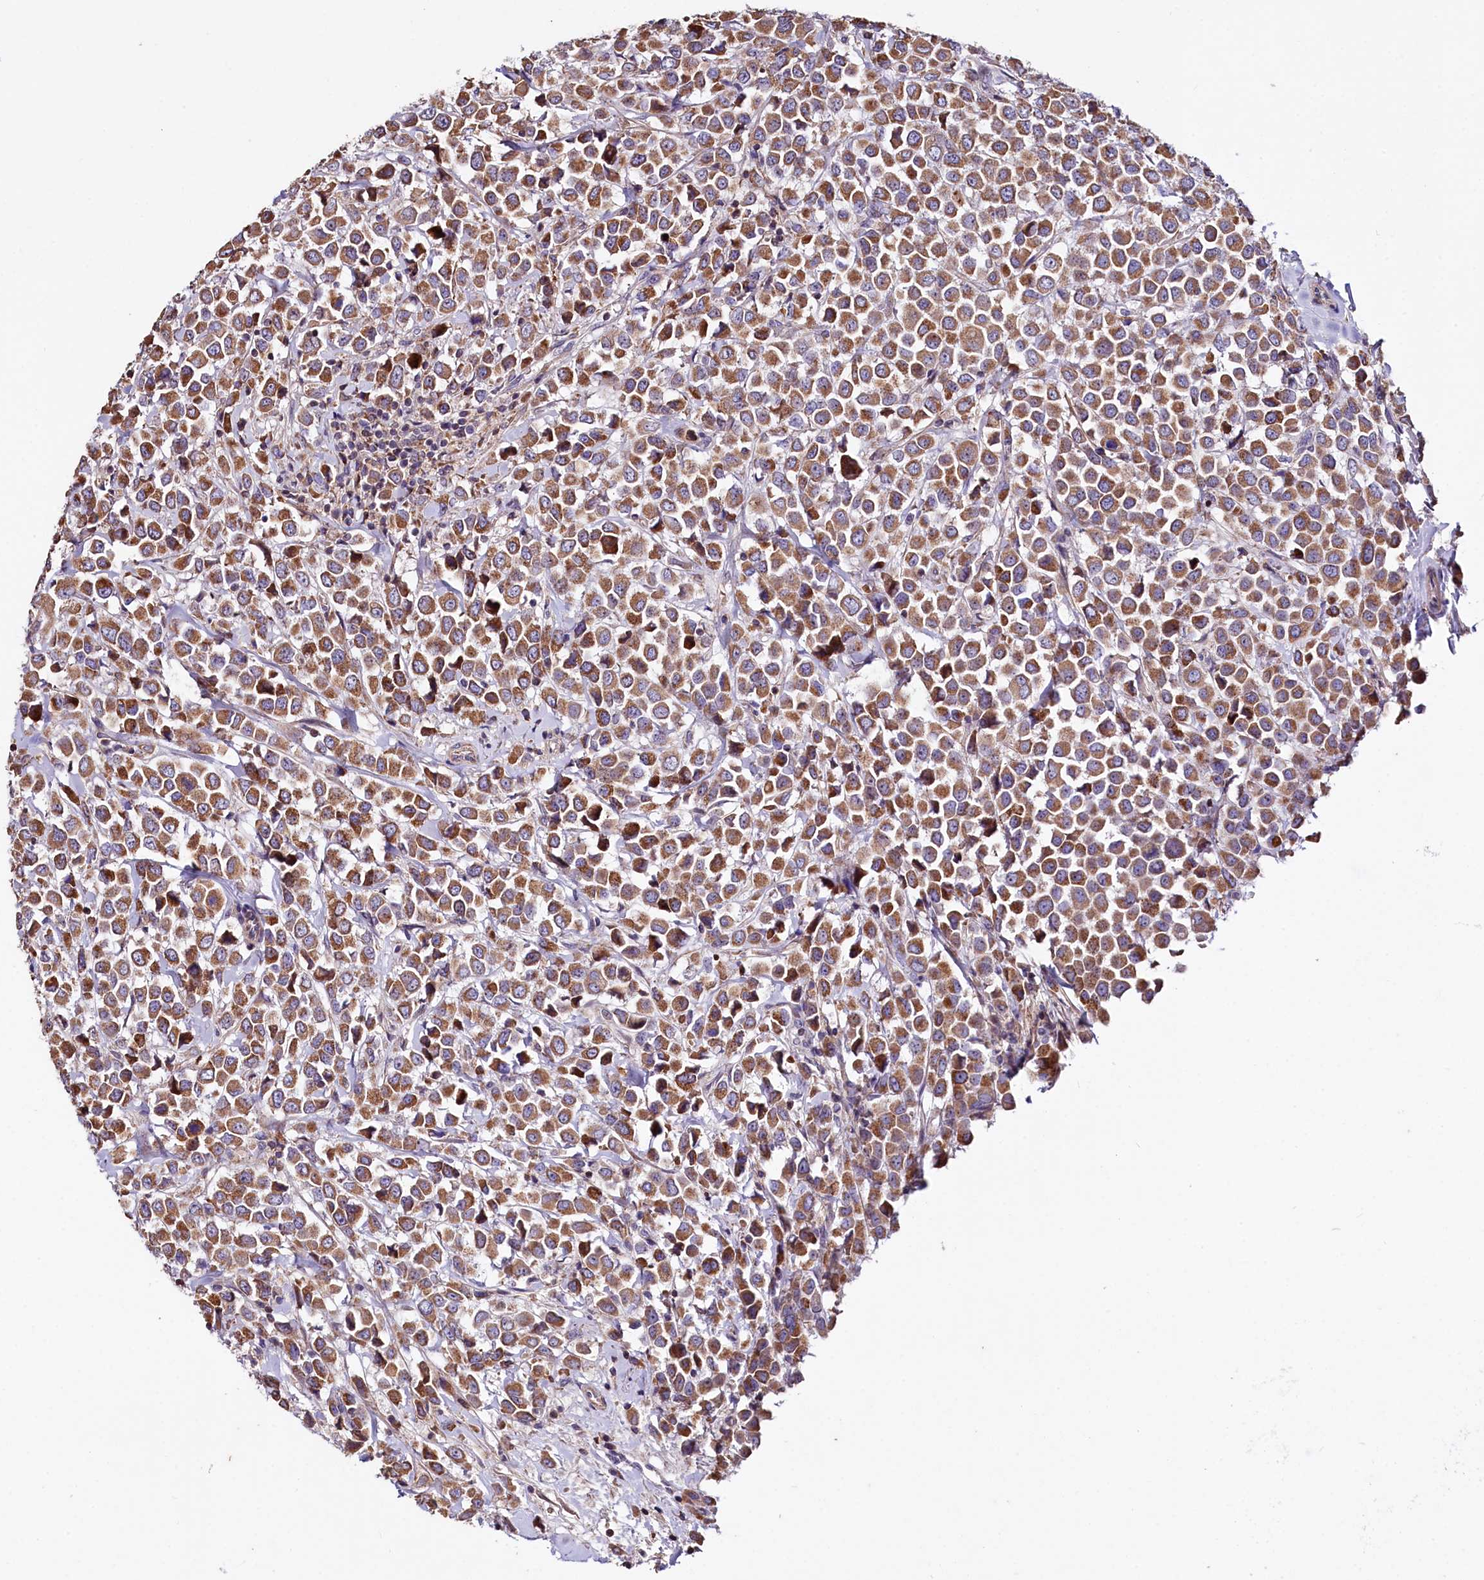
{"staining": {"intensity": "moderate", "quantity": ">75%", "location": "cytoplasmic/membranous"}, "tissue": "breast cancer", "cell_type": "Tumor cells", "image_type": "cancer", "snomed": [{"axis": "morphology", "description": "Duct carcinoma"}, {"axis": "topography", "description": "Breast"}], "caption": "There is medium levels of moderate cytoplasmic/membranous positivity in tumor cells of breast cancer (intraductal carcinoma), as demonstrated by immunohistochemical staining (brown color).", "gene": "RPUSD3", "patient": {"sex": "female", "age": 61}}